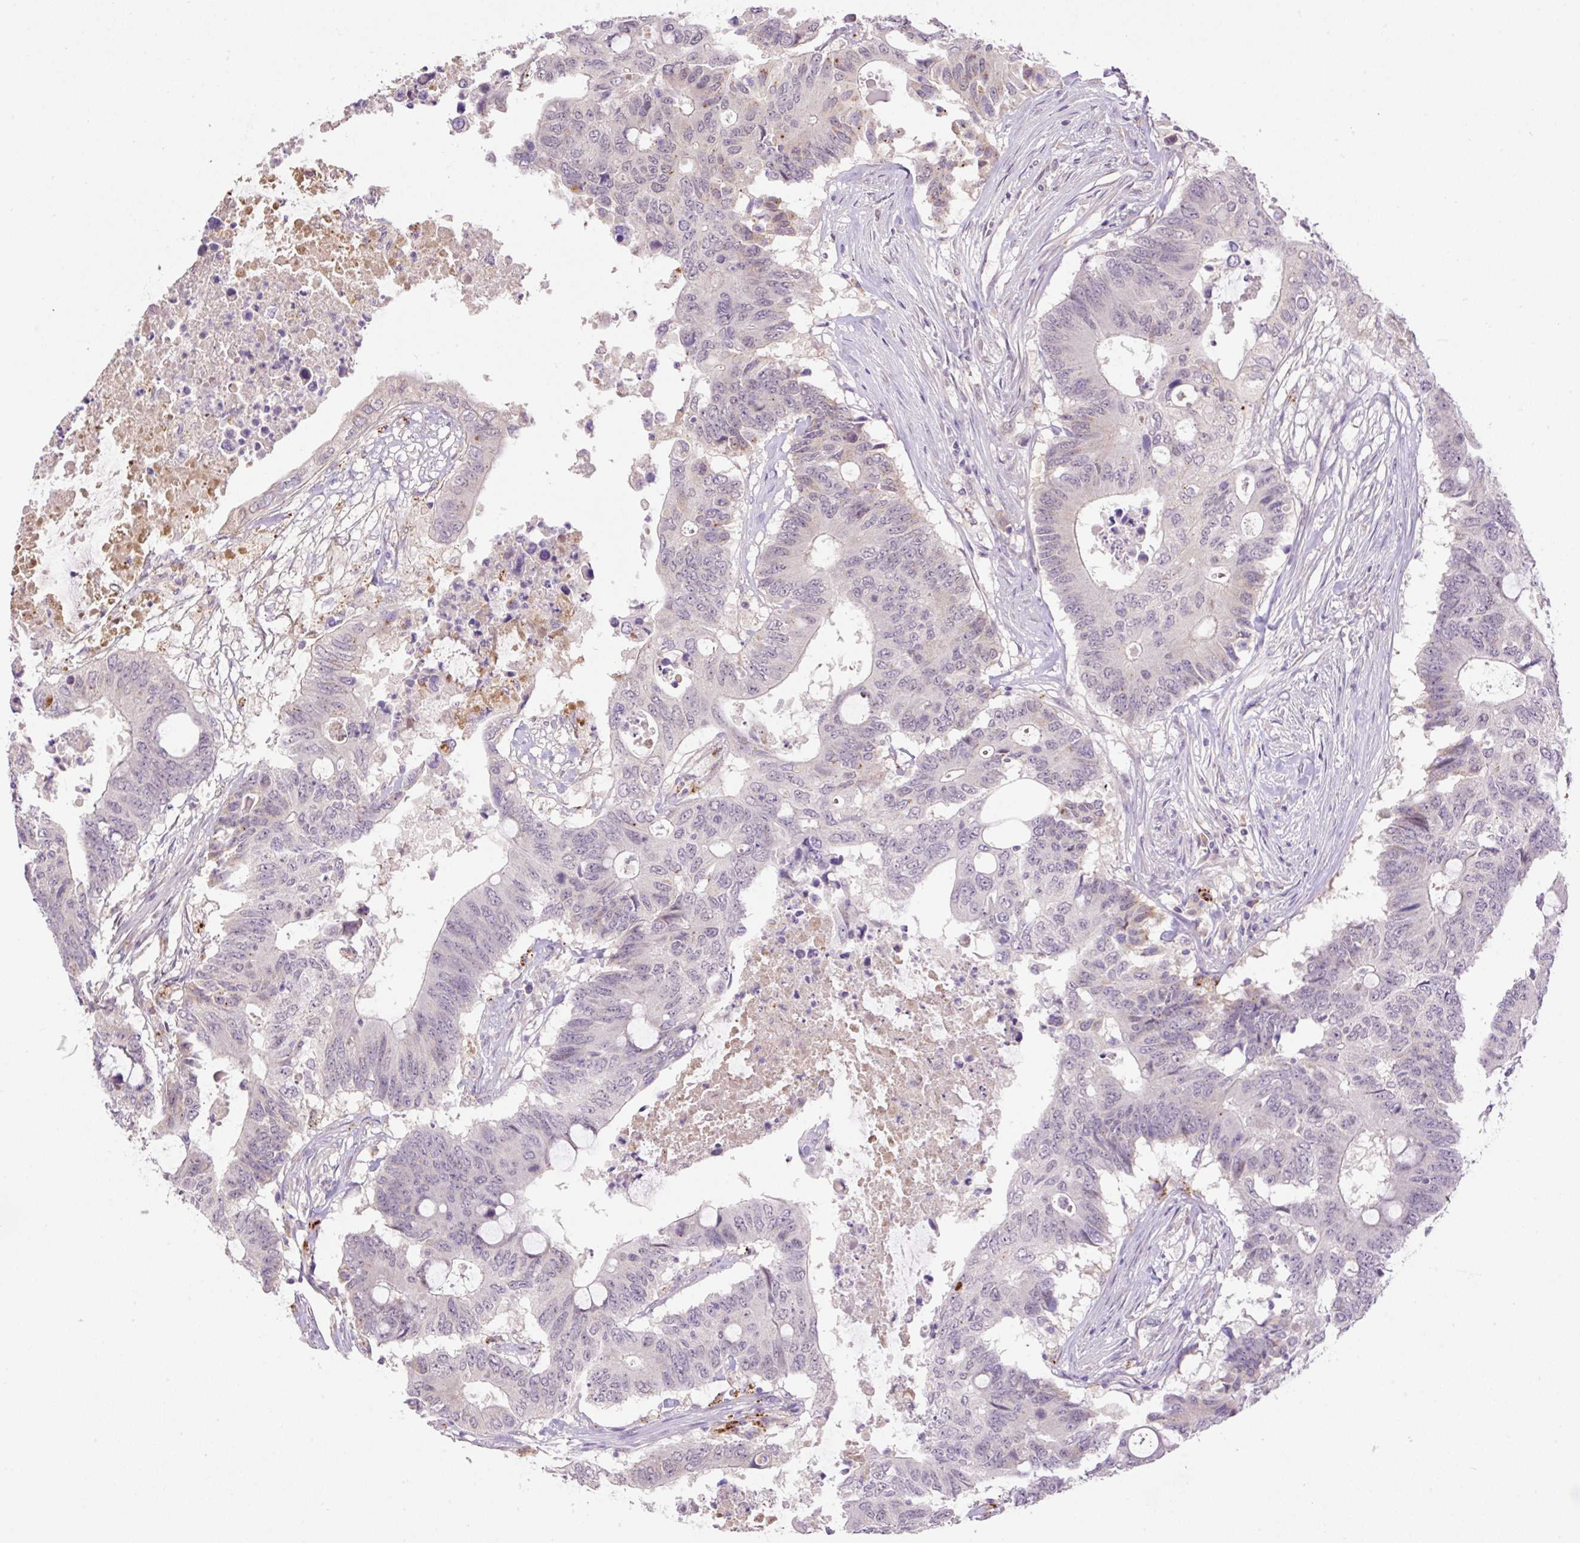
{"staining": {"intensity": "negative", "quantity": "none", "location": "none"}, "tissue": "colorectal cancer", "cell_type": "Tumor cells", "image_type": "cancer", "snomed": [{"axis": "morphology", "description": "Adenocarcinoma, NOS"}, {"axis": "topography", "description": "Colon"}], "caption": "There is no significant expression in tumor cells of adenocarcinoma (colorectal).", "gene": "HABP4", "patient": {"sex": "male", "age": 71}}